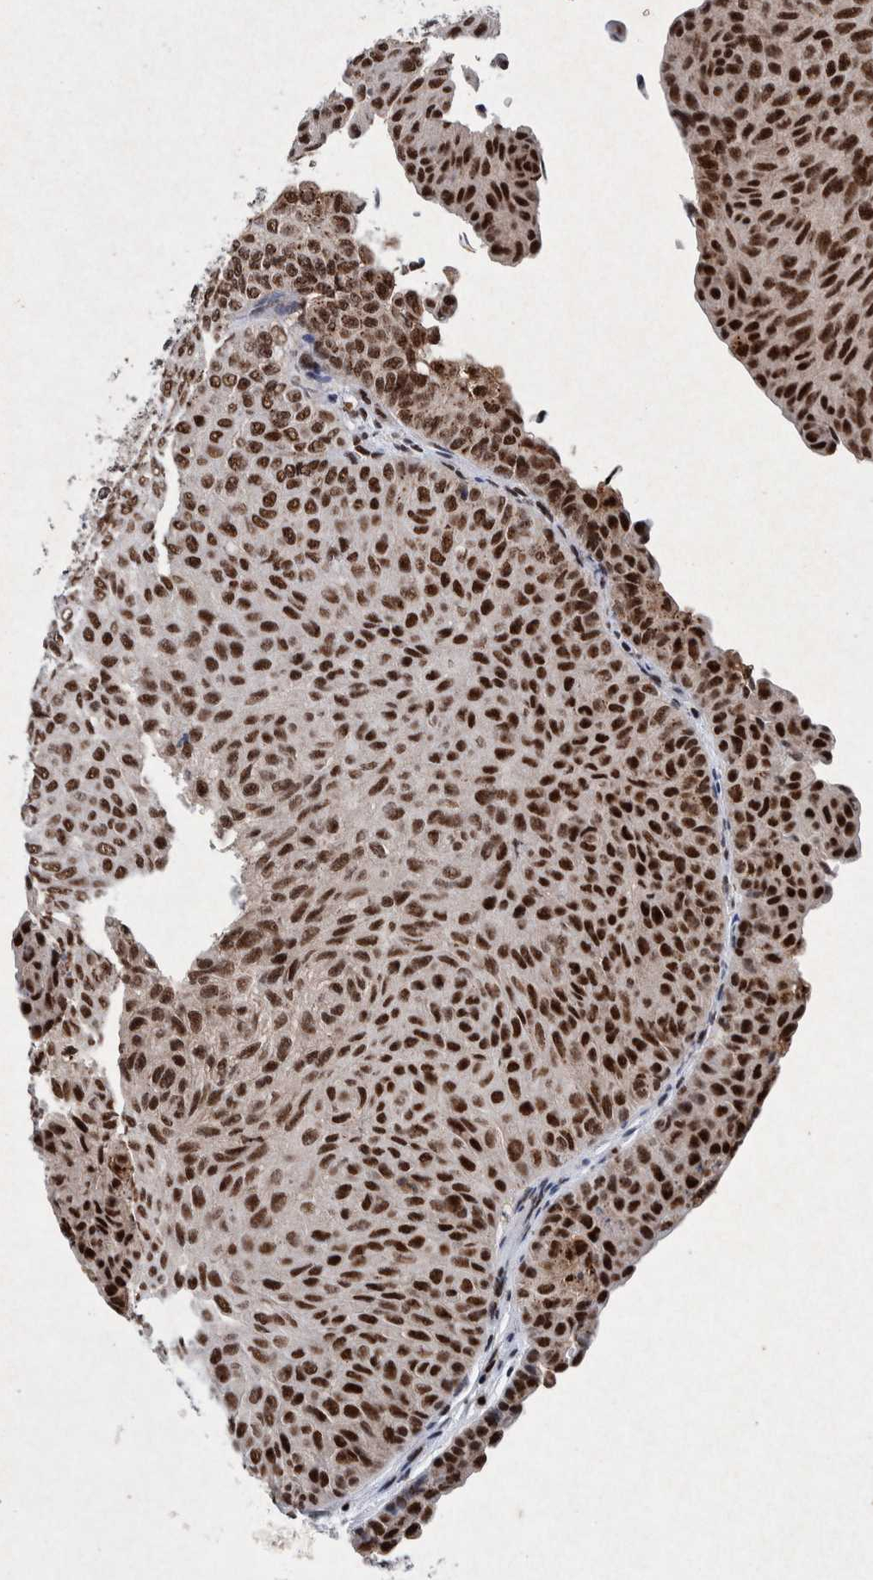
{"staining": {"intensity": "strong", "quantity": ">75%", "location": "nuclear"}, "tissue": "urothelial cancer", "cell_type": "Tumor cells", "image_type": "cancer", "snomed": [{"axis": "morphology", "description": "Urothelial carcinoma, Low grade"}, {"axis": "topography", "description": "Urinary bladder"}], "caption": "This photomicrograph displays urothelial cancer stained with immunohistochemistry (IHC) to label a protein in brown. The nuclear of tumor cells show strong positivity for the protein. Nuclei are counter-stained blue.", "gene": "TAF10", "patient": {"sex": "male", "age": 78}}